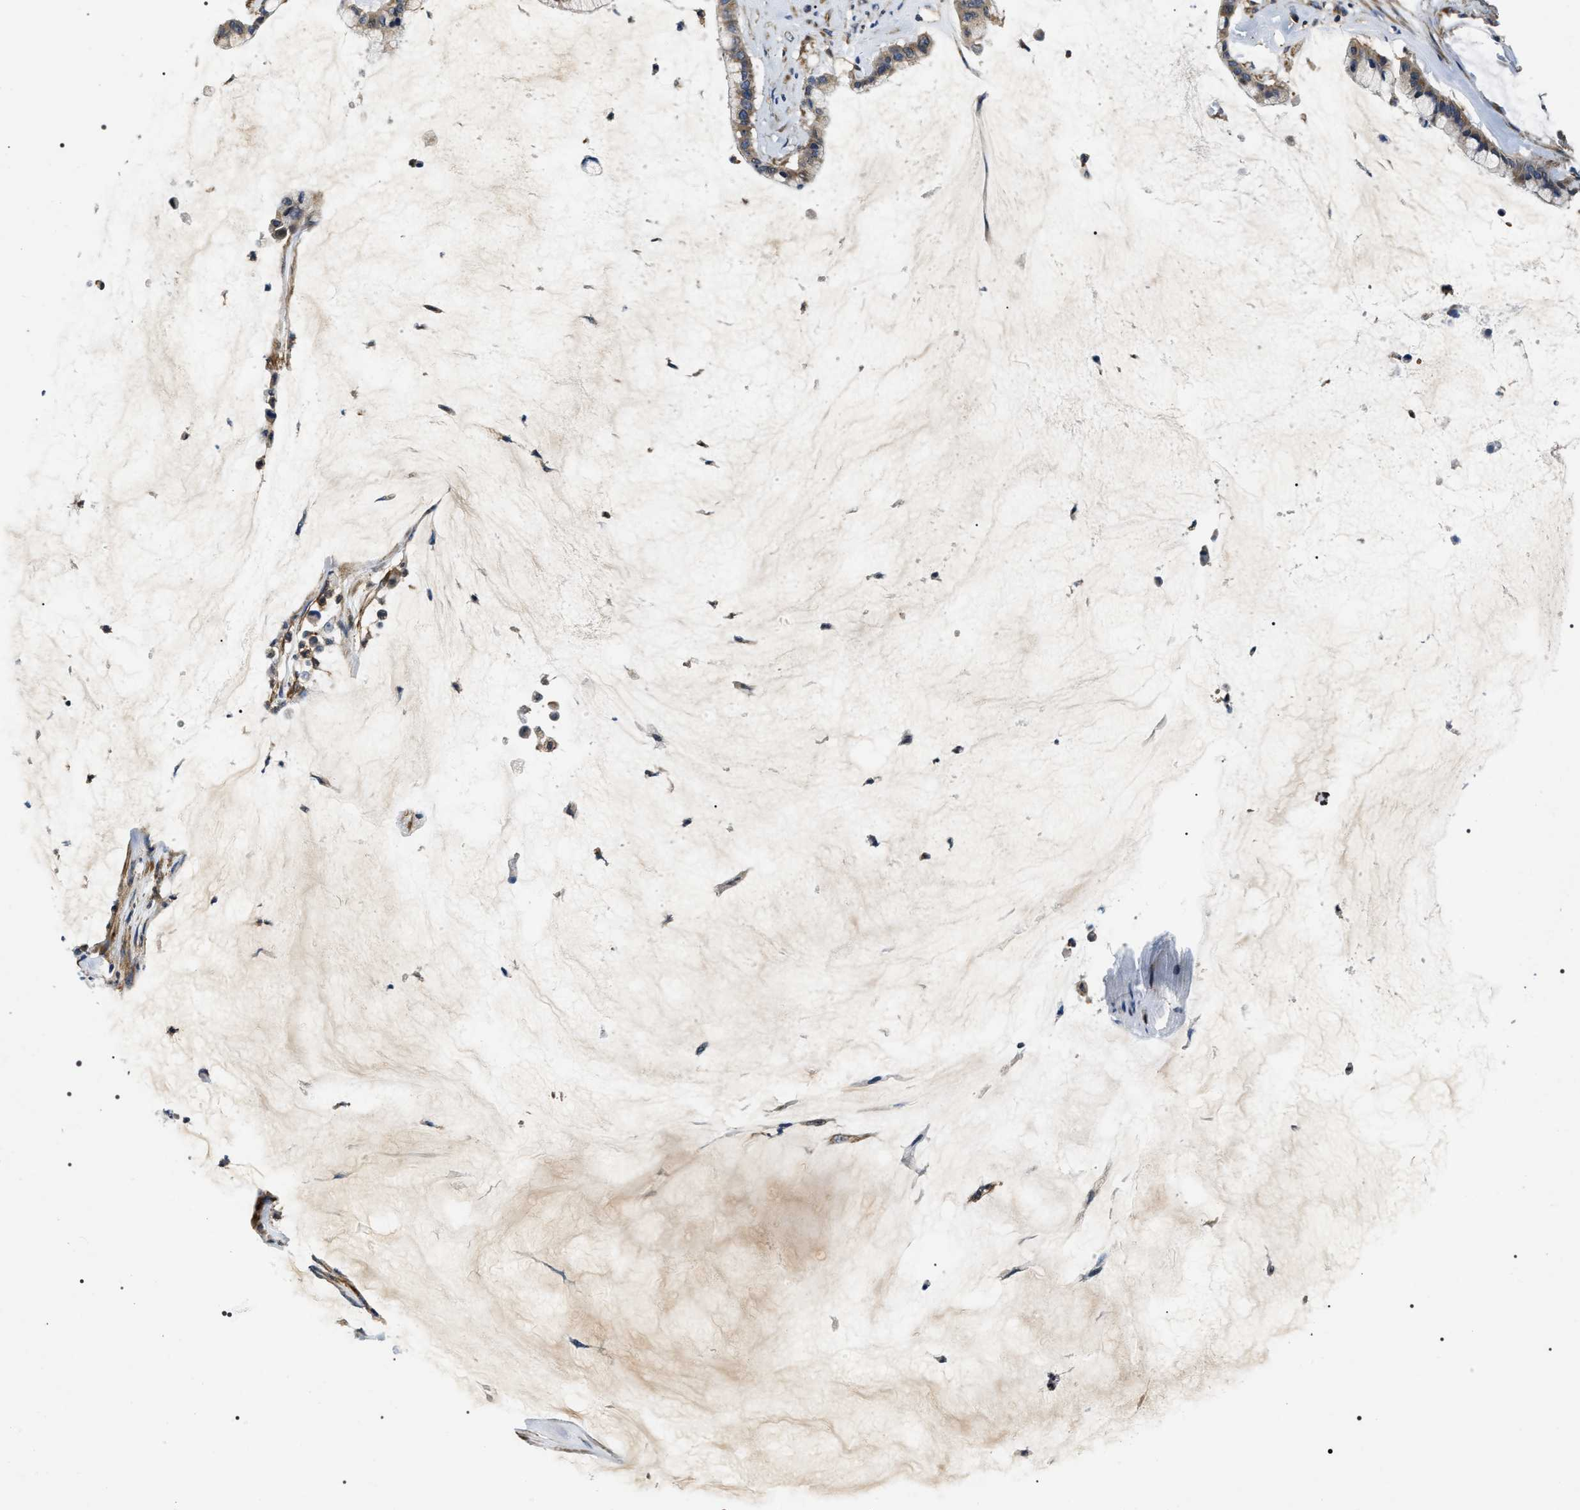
{"staining": {"intensity": "weak", "quantity": ">75%", "location": "cytoplasmic/membranous"}, "tissue": "pancreatic cancer", "cell_type": "Tumor cells", "image_type": "cancer", "snomed": [{"axis": "morphology", "description": "Adenocarcinoma, NOS"}, {"axis": "topography", "description": "Pancreas"}], "caption": "Immunohistochemical staining of pancreatic adenocarcinoma reveals low levels of weak cytoplasmic/membranous protein expression in about >75% of tumor cells.", "gene": "ZC3HAV1L", "patient": {"sex": "male", "age": 41}}